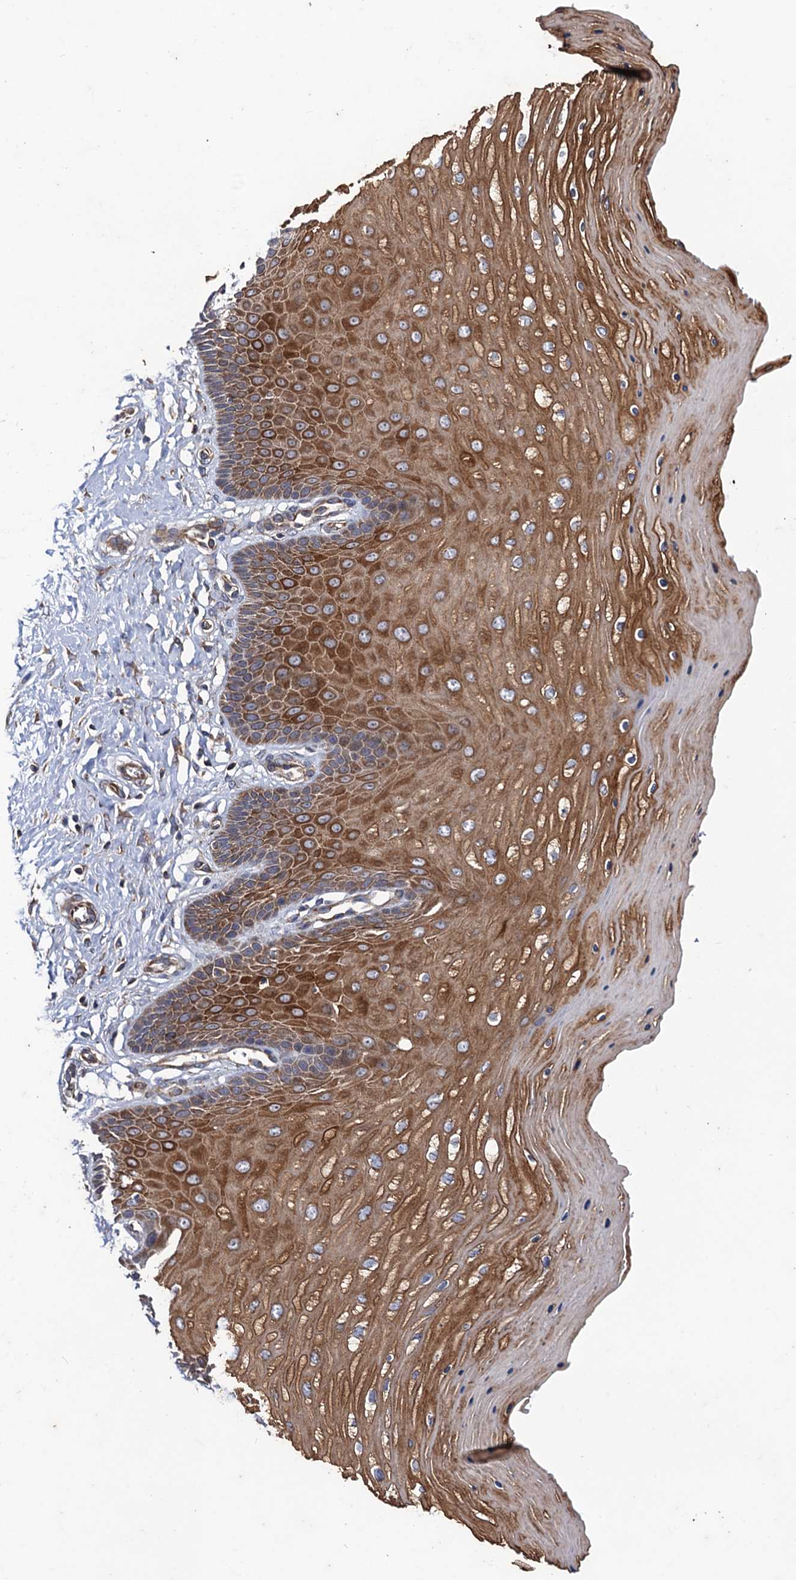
{"staining": {"intensity": "moderate", "quantity": ">75%", "location": "cytoplasmic/membranous"}, "tissue": "cervix", "cell_type": "Squamous epithelial cells", "image_type": "normal", "snomed": [{"axis": "morphology", "description": "Normal tissue, NOS"}, {"axis": "topography", "description": "Cervix"}], "caption": "Immunohistochemical staining of unremarkable cervix reveals medium levels of moderate cytoplasmic/membranous positivity in about >75% of squamous epithelial cells.", "gene": "DYDC1", "patient": {"sex": "female", "age": 55}}